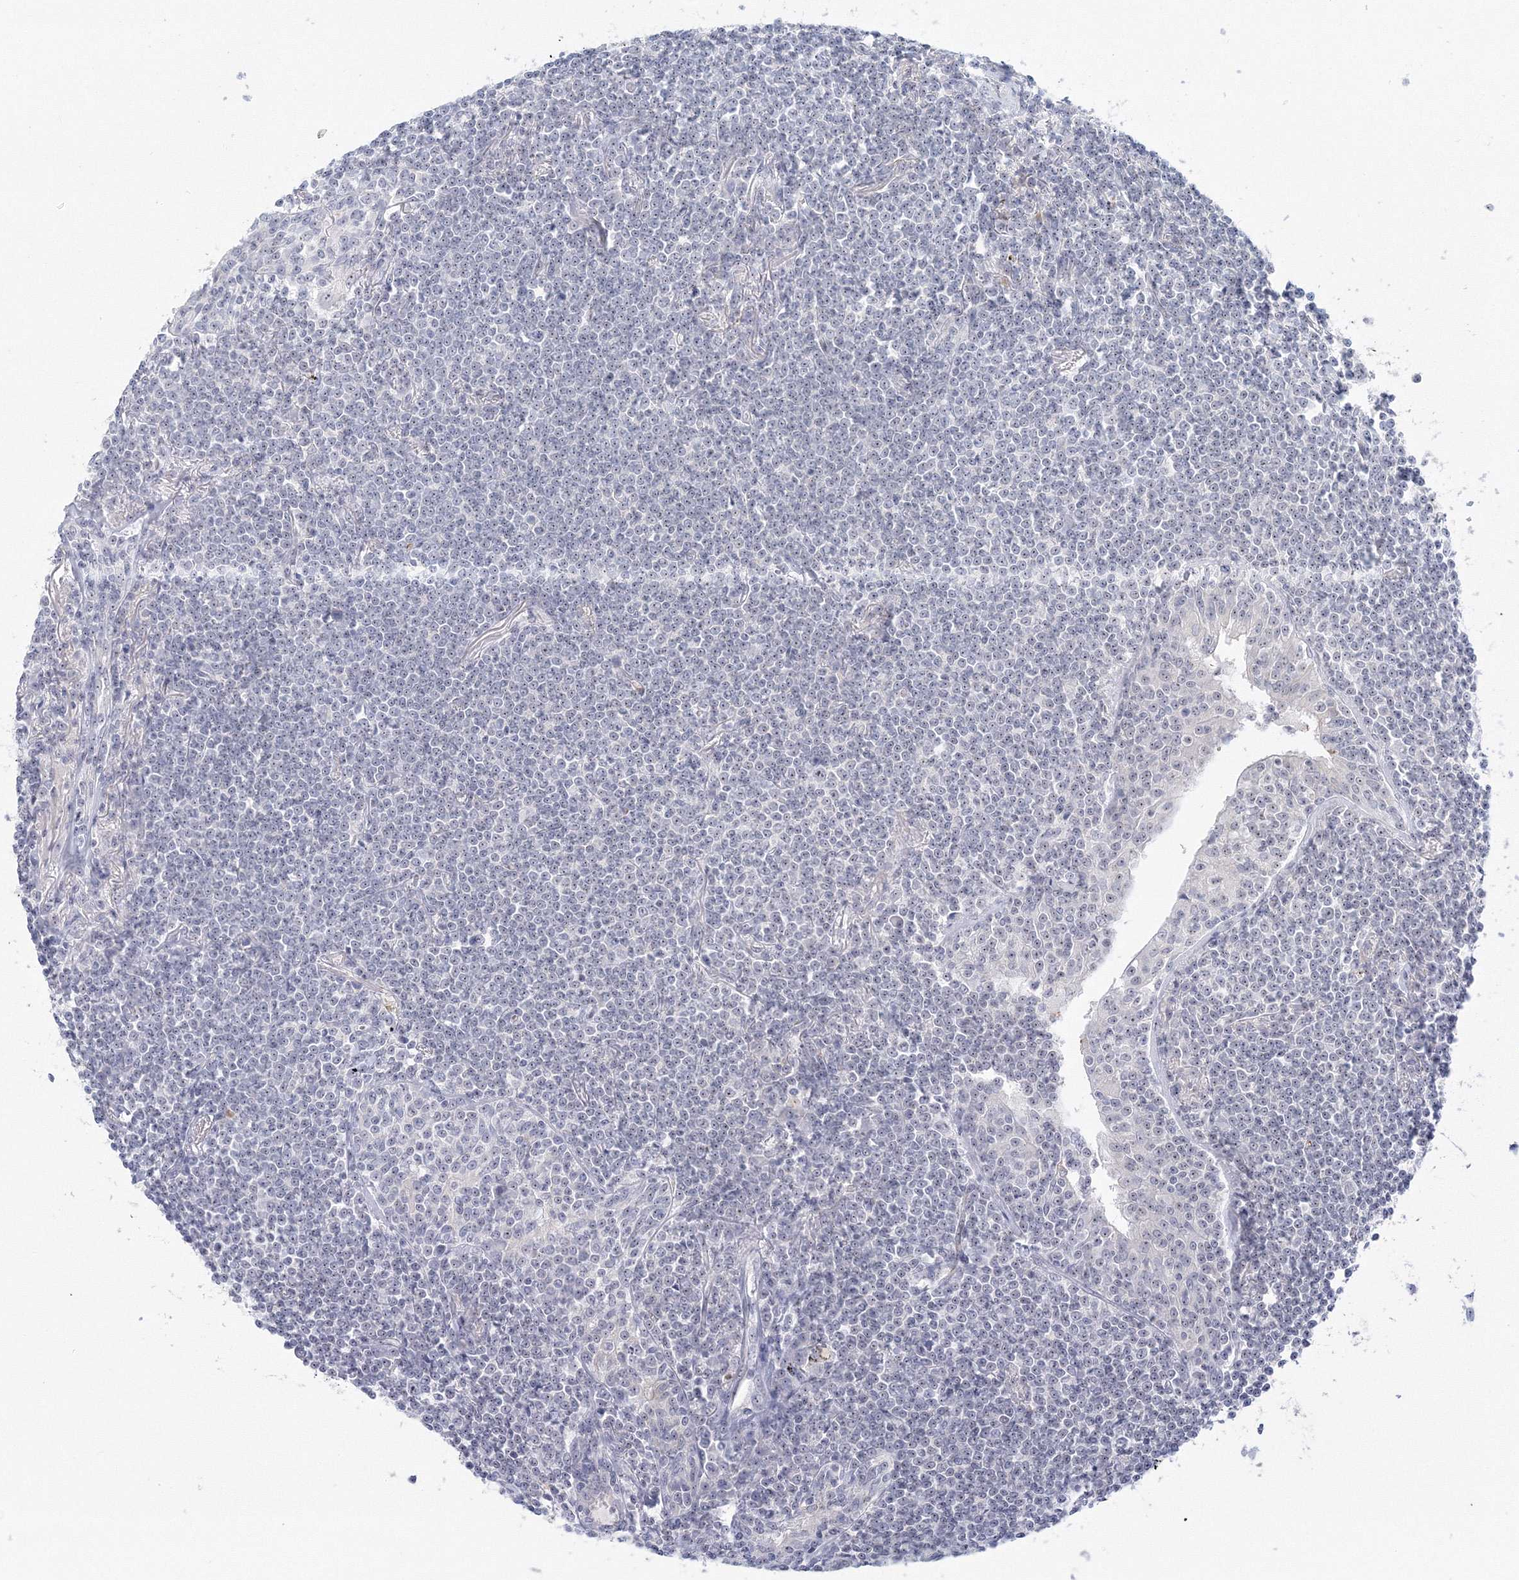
{"staining": {"intensity": "weak", "quantity": "<25%", "location": "nuclear"}, "tissue": "lymphoma", "cell_type": "Tumor cells", "image_type": "cancer", "snomed": [{"axis": "morphology", "description": "Malignant lymphoma, non-Hodgkin's type, Low grade"}, {"axis": "topography", "description": "Lung"}], "caption": "Tumor cells are negative for protein expression in human low-grade malignant lymphoma, non-Hodgkin's type. (Stains: DAB (3,3'-diaminobenzidine) immunohistochemistry with hematoxylin counter stain, Microscopy: brightfield microscopy at high magnification).", "gene": "SIRT7", "patient": {"sex": "female", "age": 71}}